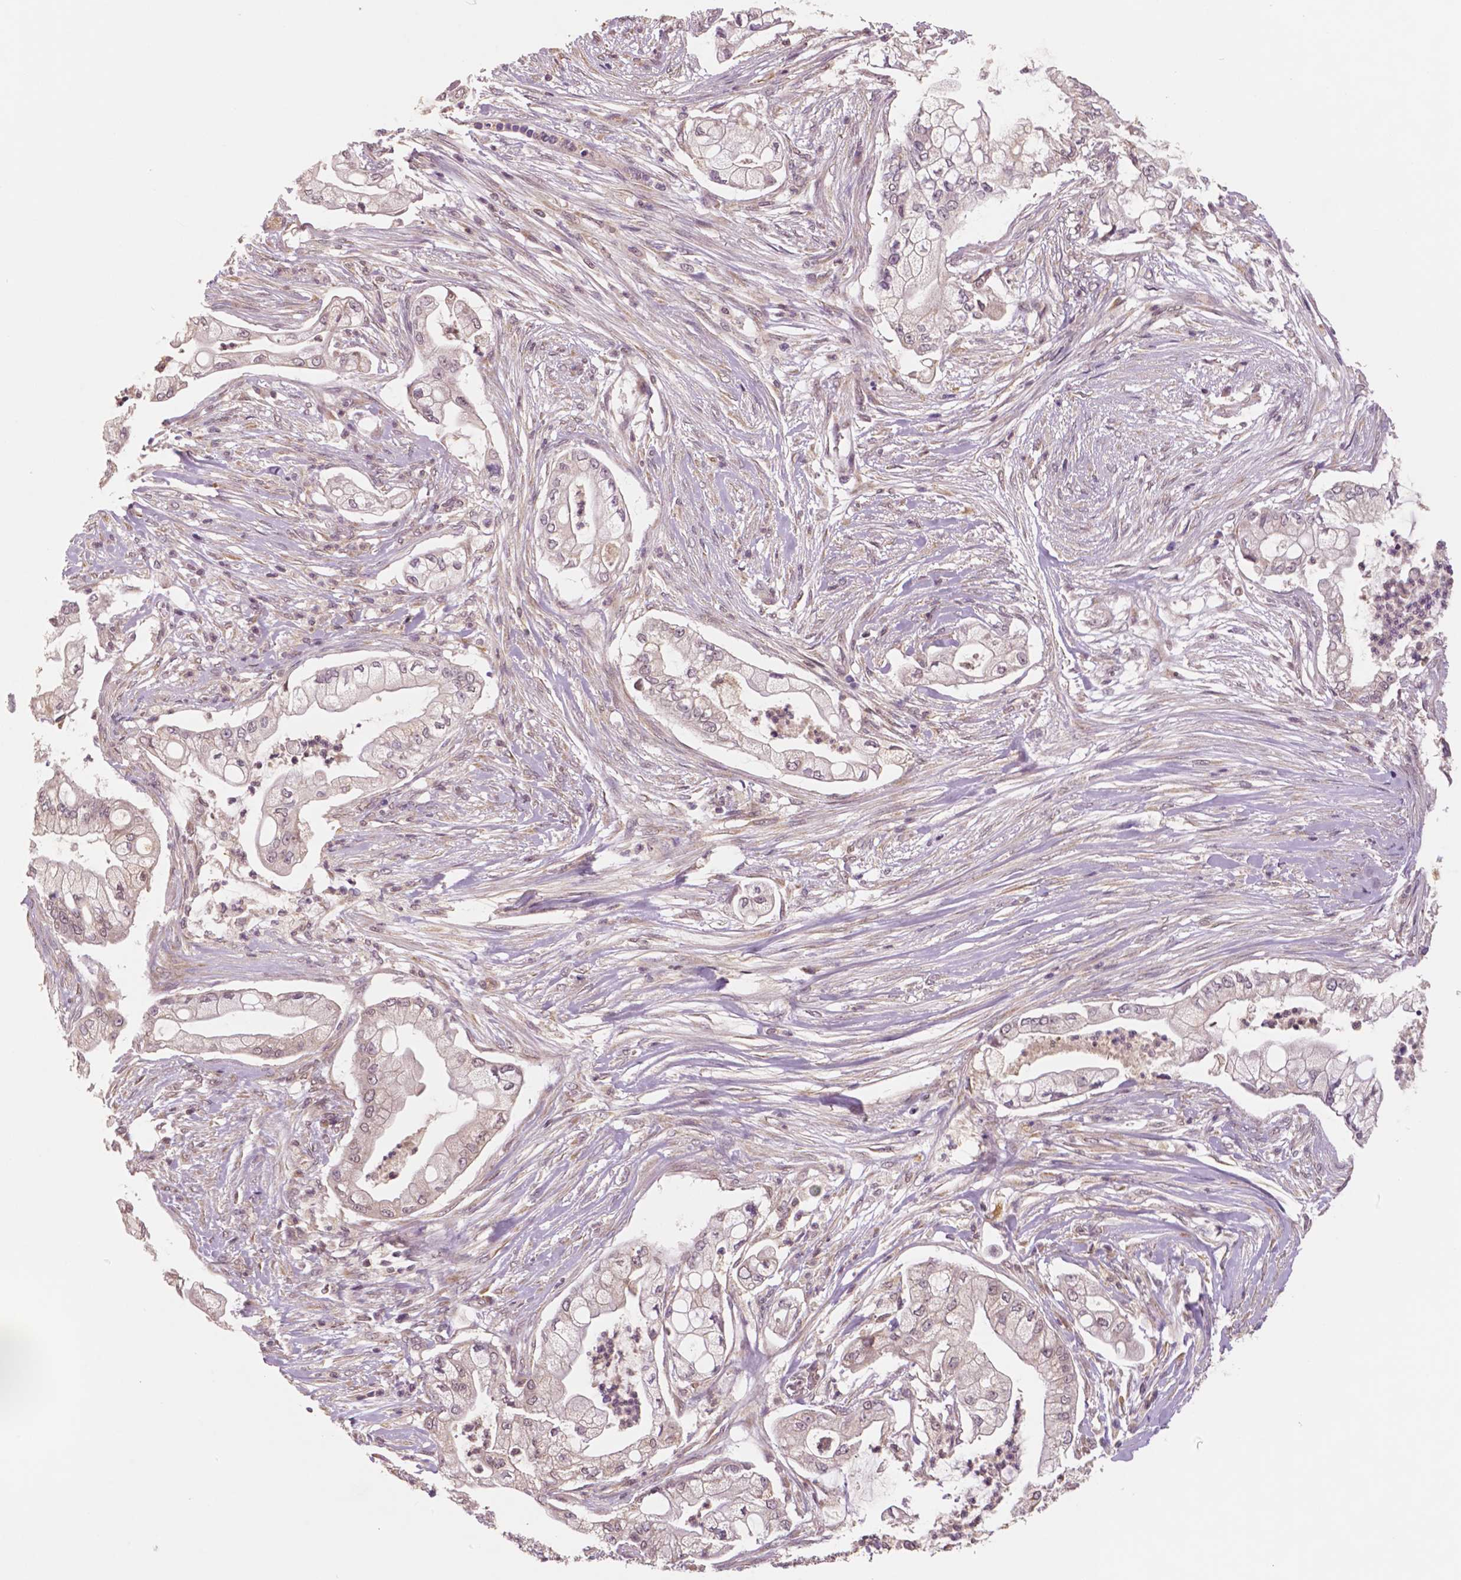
{"staining": {"intensity": "negative", "quantity": "none", "location": "none"}, "tissue": "pancreatic cancer", "cell_type": "Tumor cells", "image_type": "cancer", "snomed": [{"axis": "morphology", "description": "Adenocarcinoma, NOS"}, {"axis": "topography", "description": "Pancreas"}], "caption": "Photomicrograph shows no protein expression in tumor cells of pancreatic adenocarcinoma tissue. (DAB (3,3'-diaminobenzidine) immunohistochemistry with hematoxylin counter stain).", "gene": "STAT3", "patient": {"sex": "female", "age": 69}}